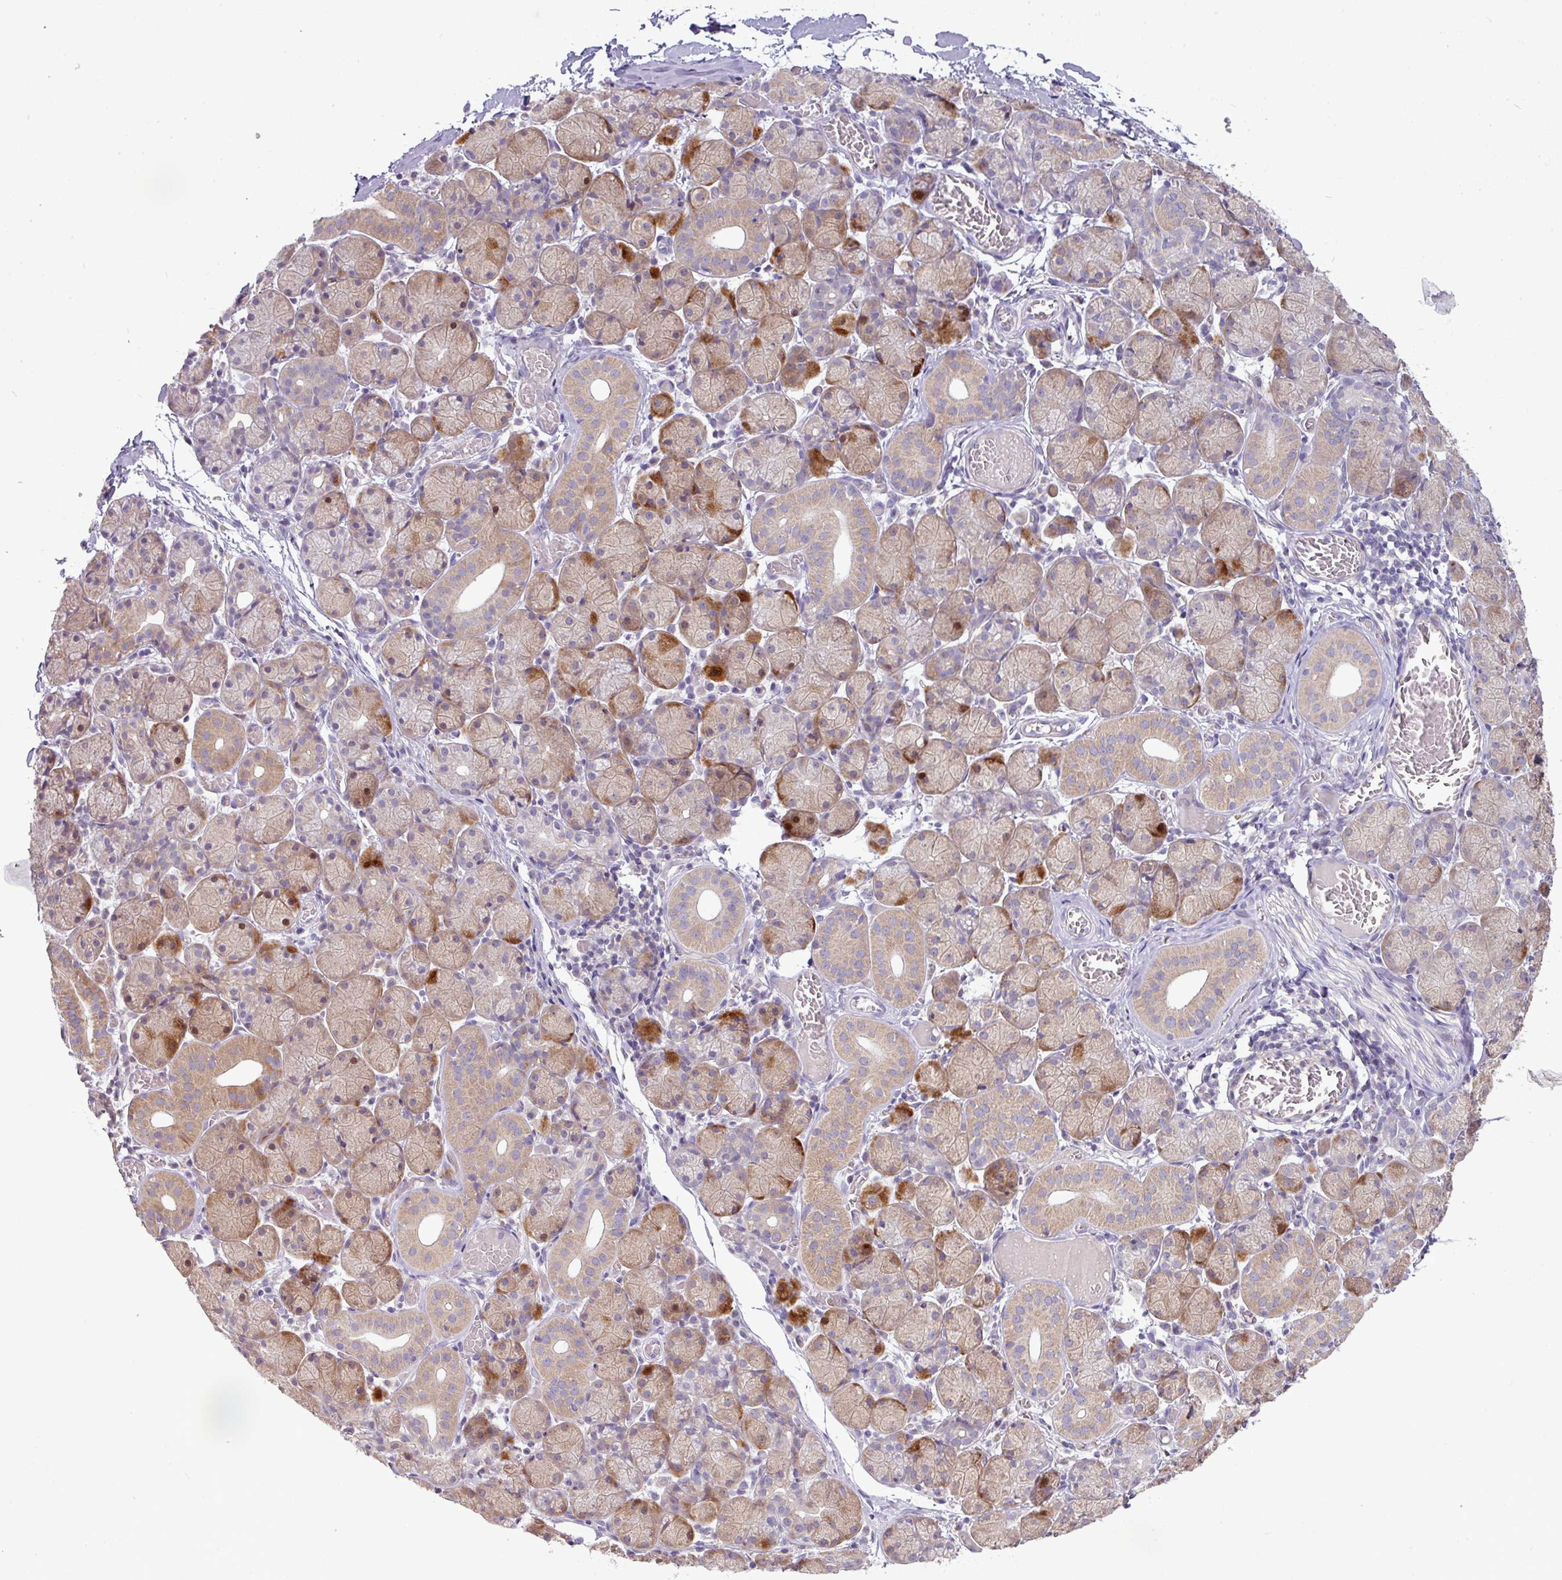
{"staining": {"intensity": "moderate", "quantity": "25%-75%", "location": "cytoplasmic/membranous"}, "tissue": "salivary gland", "cell_type": "Glandular cells", "image_type": "normal", "snomed": [{"axis": "morphology", "description": "Normal tissue, NOS"}, {"axis": "topography", "description": "Salivary gland"}], "caption": "A micrograph showing moderate cytoplasmic/membranous expression in about 25%-75% of glandular cells in unremarkable salivary gland, as visualized by brown immunohistochemical staining.", "gene": "TRAPPC1", "patient": {"sex": "female", "age": 24}}